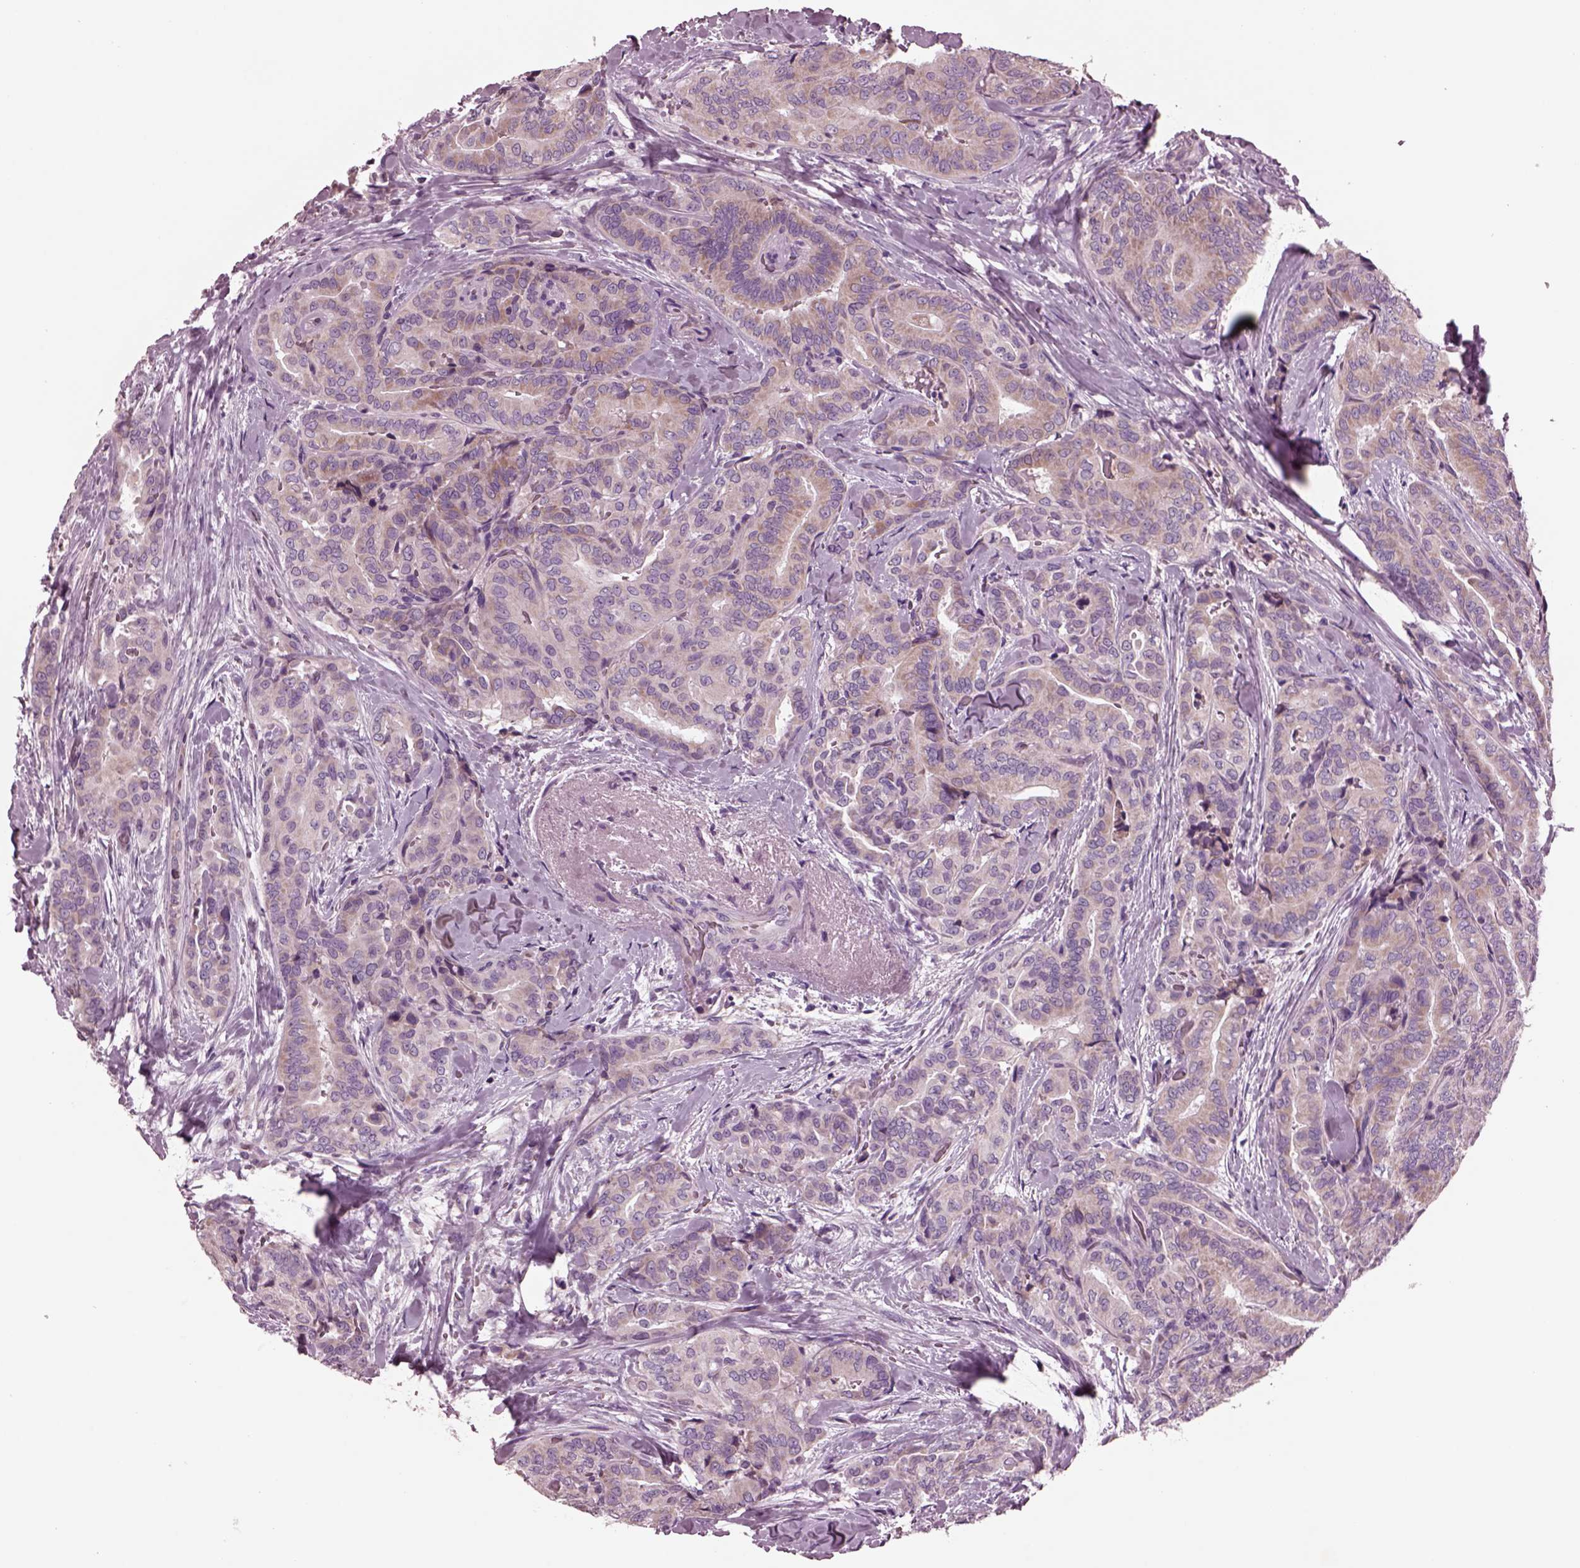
{"staining": {"intensity": "weak", "quantity": ">75%", "location": "cytoplasmic/membranous"}, "tissue": "thyroid cancer", "cell_type": "Tumor cells", "image_type": "cancer", "snomed": [{"axis": "morphology", "description": "Papillary adenocarcinoma, NOS"}, {"axis": "topography", "description": "Thyroid gland"}], "caption": "This histopathology image exhibits immunohistochemistry staining of papillary adenocarcinoma (thyroid), with low weak cytoplasmic/membranous expression in approximately >75% of tumor cells.", "gene": "AP4M1", "patient": {"sex": "male", "age": 61}}